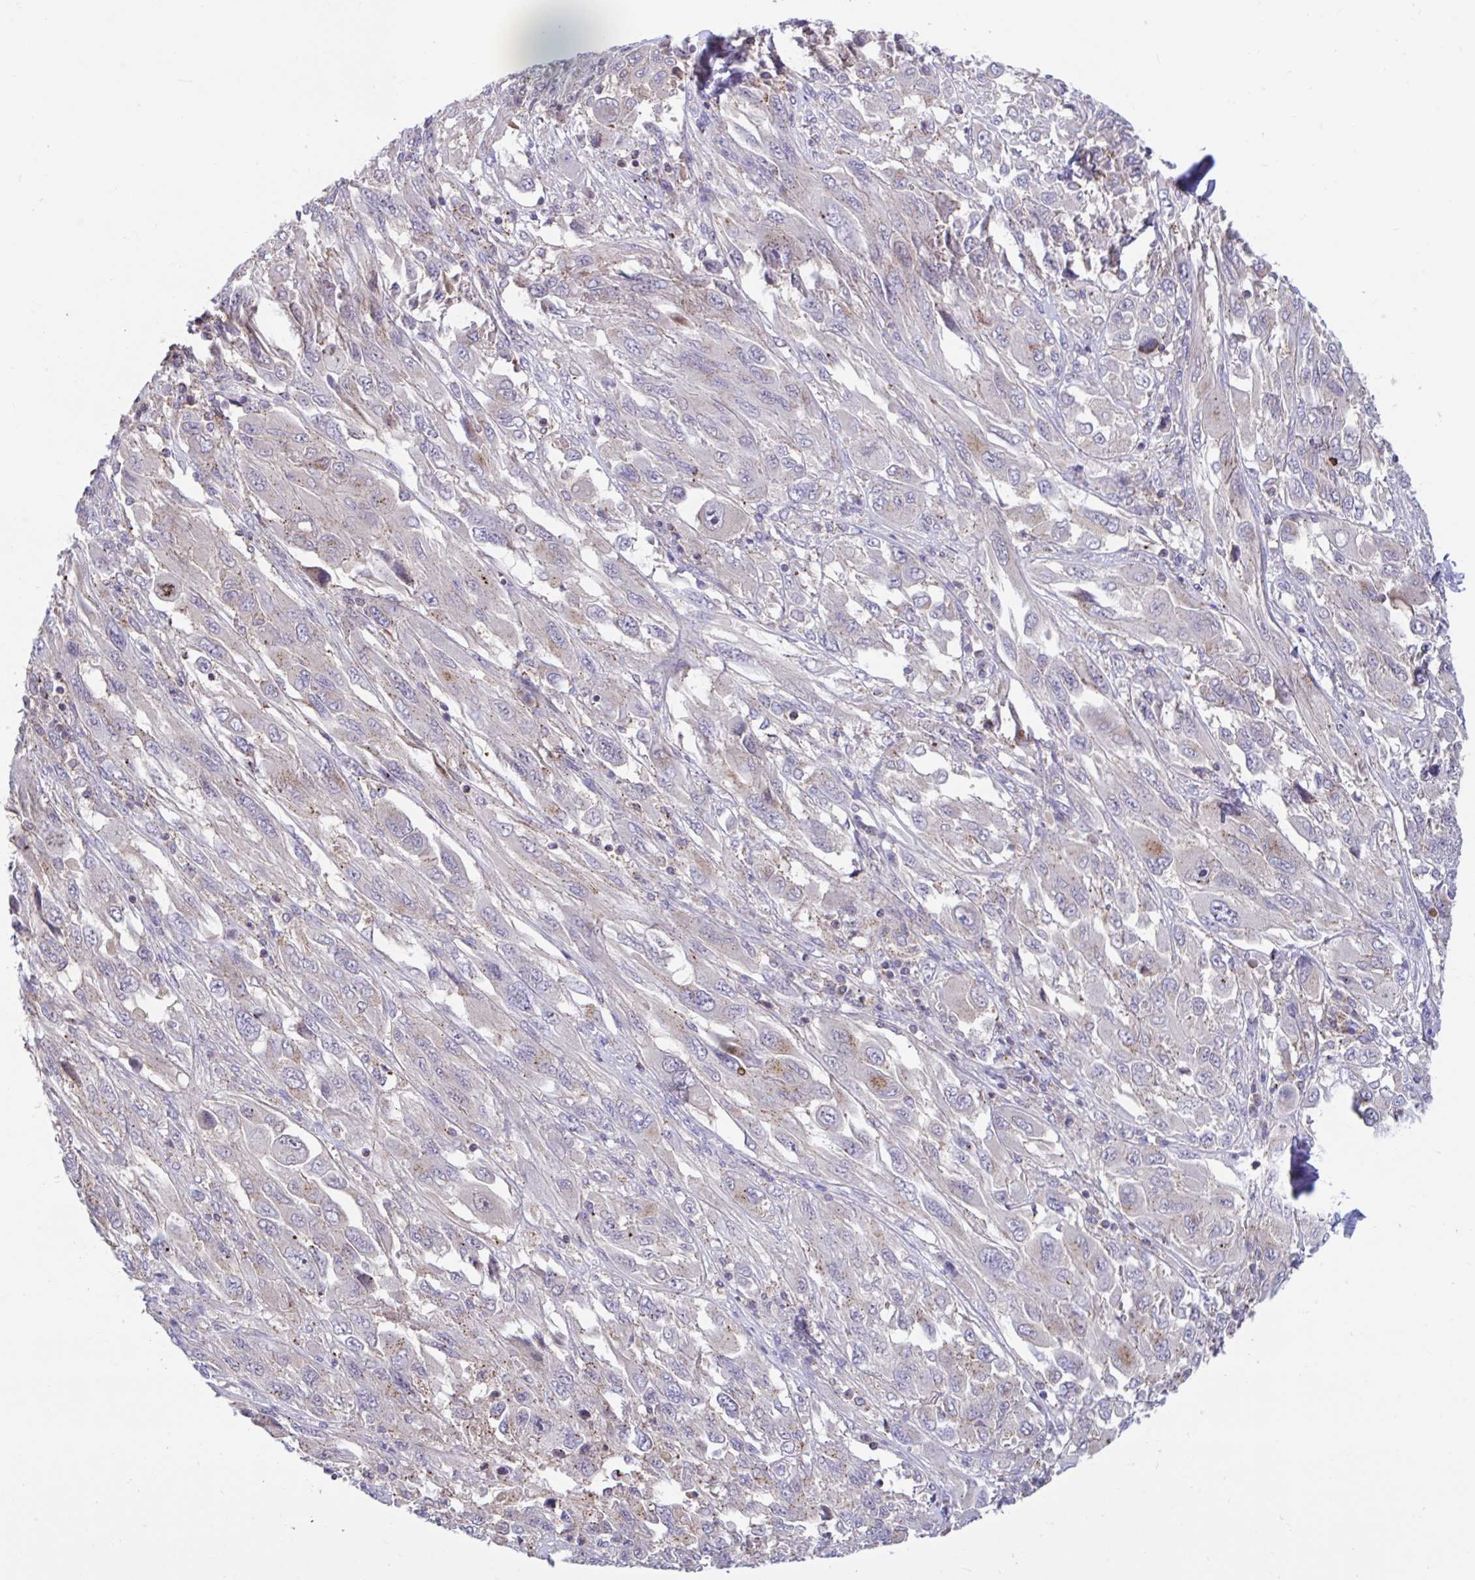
{"staining": {"intensity": "weak", "quantity": "25%-75%", "location": "cytoplasmic/membranous"}, "tissue": "melanoma", "cell_type": "Tumor cells", "image_type": "cancer", "snomed": [{"axis": "morphology", "description": "Malignant melanoma, NOS"}, {"axis": "topography", "description": "Skin"}], "caption": "Tumor cells display low levels of weak cytoplasmic/membranous staining in about 25%-75% of cells in human malignant melanoma. The protein of interest is shown in brown color, while the nuclei are stained blue.", "gene": "IST1", "patient": {"sex": "female", "age": 91}}